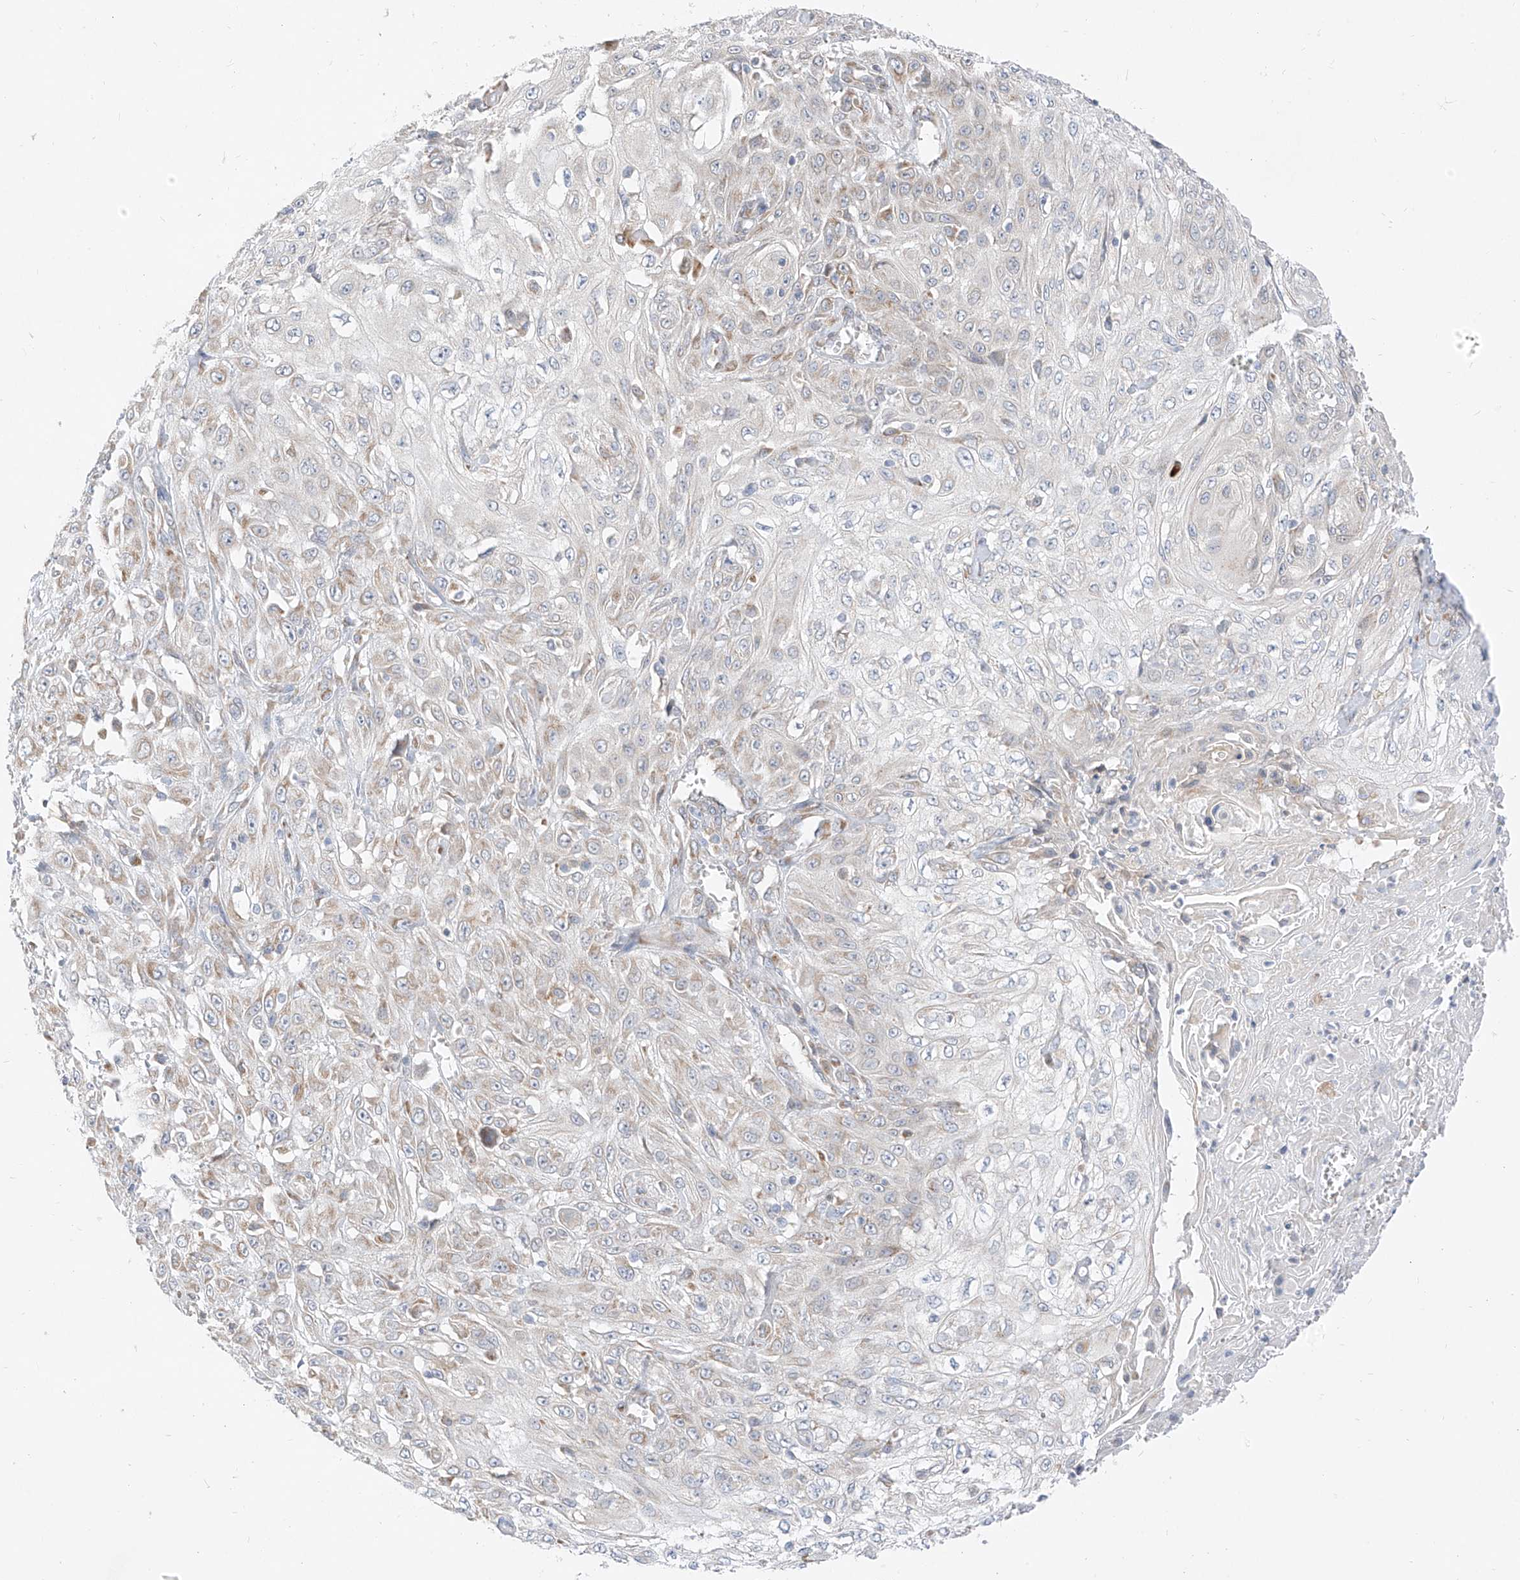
{"staining": {"intensity": "weak", "quantity": "<25%", "location": "cytoplasmic/membranous"}, "tissue": "skin cancer", "cell_type": "Tumor cells", "image_type": "cancer", "snomed": [{"axis": "morphology", "description": "Squamous cell carcinoma, NOS"}, {"axis": "morphology", "description": "Squamous cell carcinoma, metastatic, NOS"}, {"axis": "topography", "description": "Skin"}, {"axis": "topography", "description": "Lymph node"}], "caption": "Immunohistochemistry (IHC) micrograph of neoplastic tissue: skin cancer stained with DAB (3,3'-diaminobenzidine) exhibits no significant protein expression in tumor cells.", "gene": "STT3A", "patient": {"sex": "male", "age": 75}}